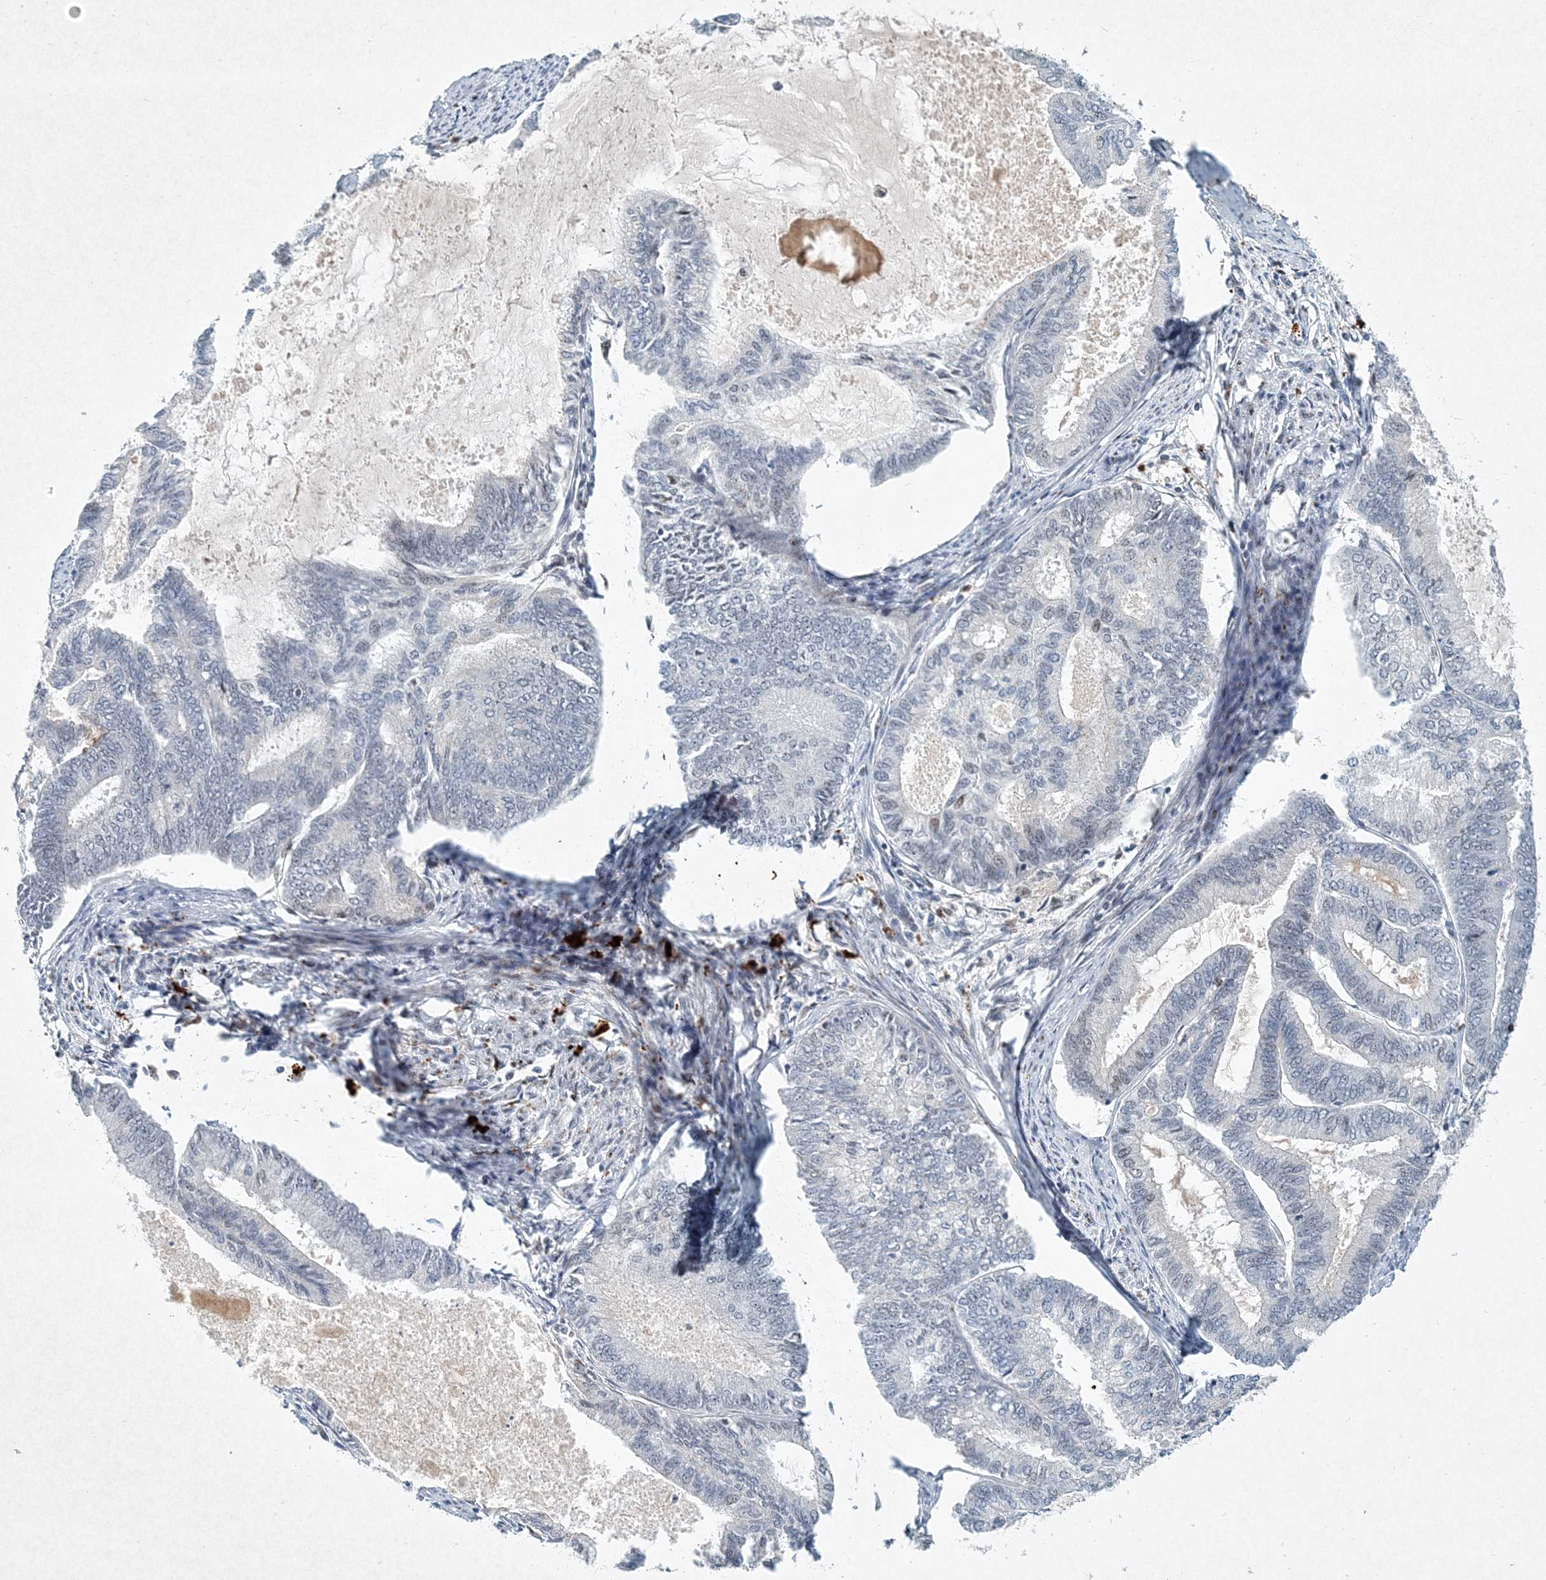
{"staining": {"intensity": "negative", "quantity": "none", "location": "none"}, "tissue": "endometrial cancer", "cell_type": "Tumor cells", "image_type": "cancer", "snomed": [{"axis": "morphology", "description": "Adenocarcinoma, NOS"}, {"axis": "topography", "description": "Endometrium"}], "caption": "Protein analysis of endometrial adenocarcinoma displays no significant expression in tumor cells.", "gene": "KPNA4", "patient": {"sex": "female", "age": 86}}